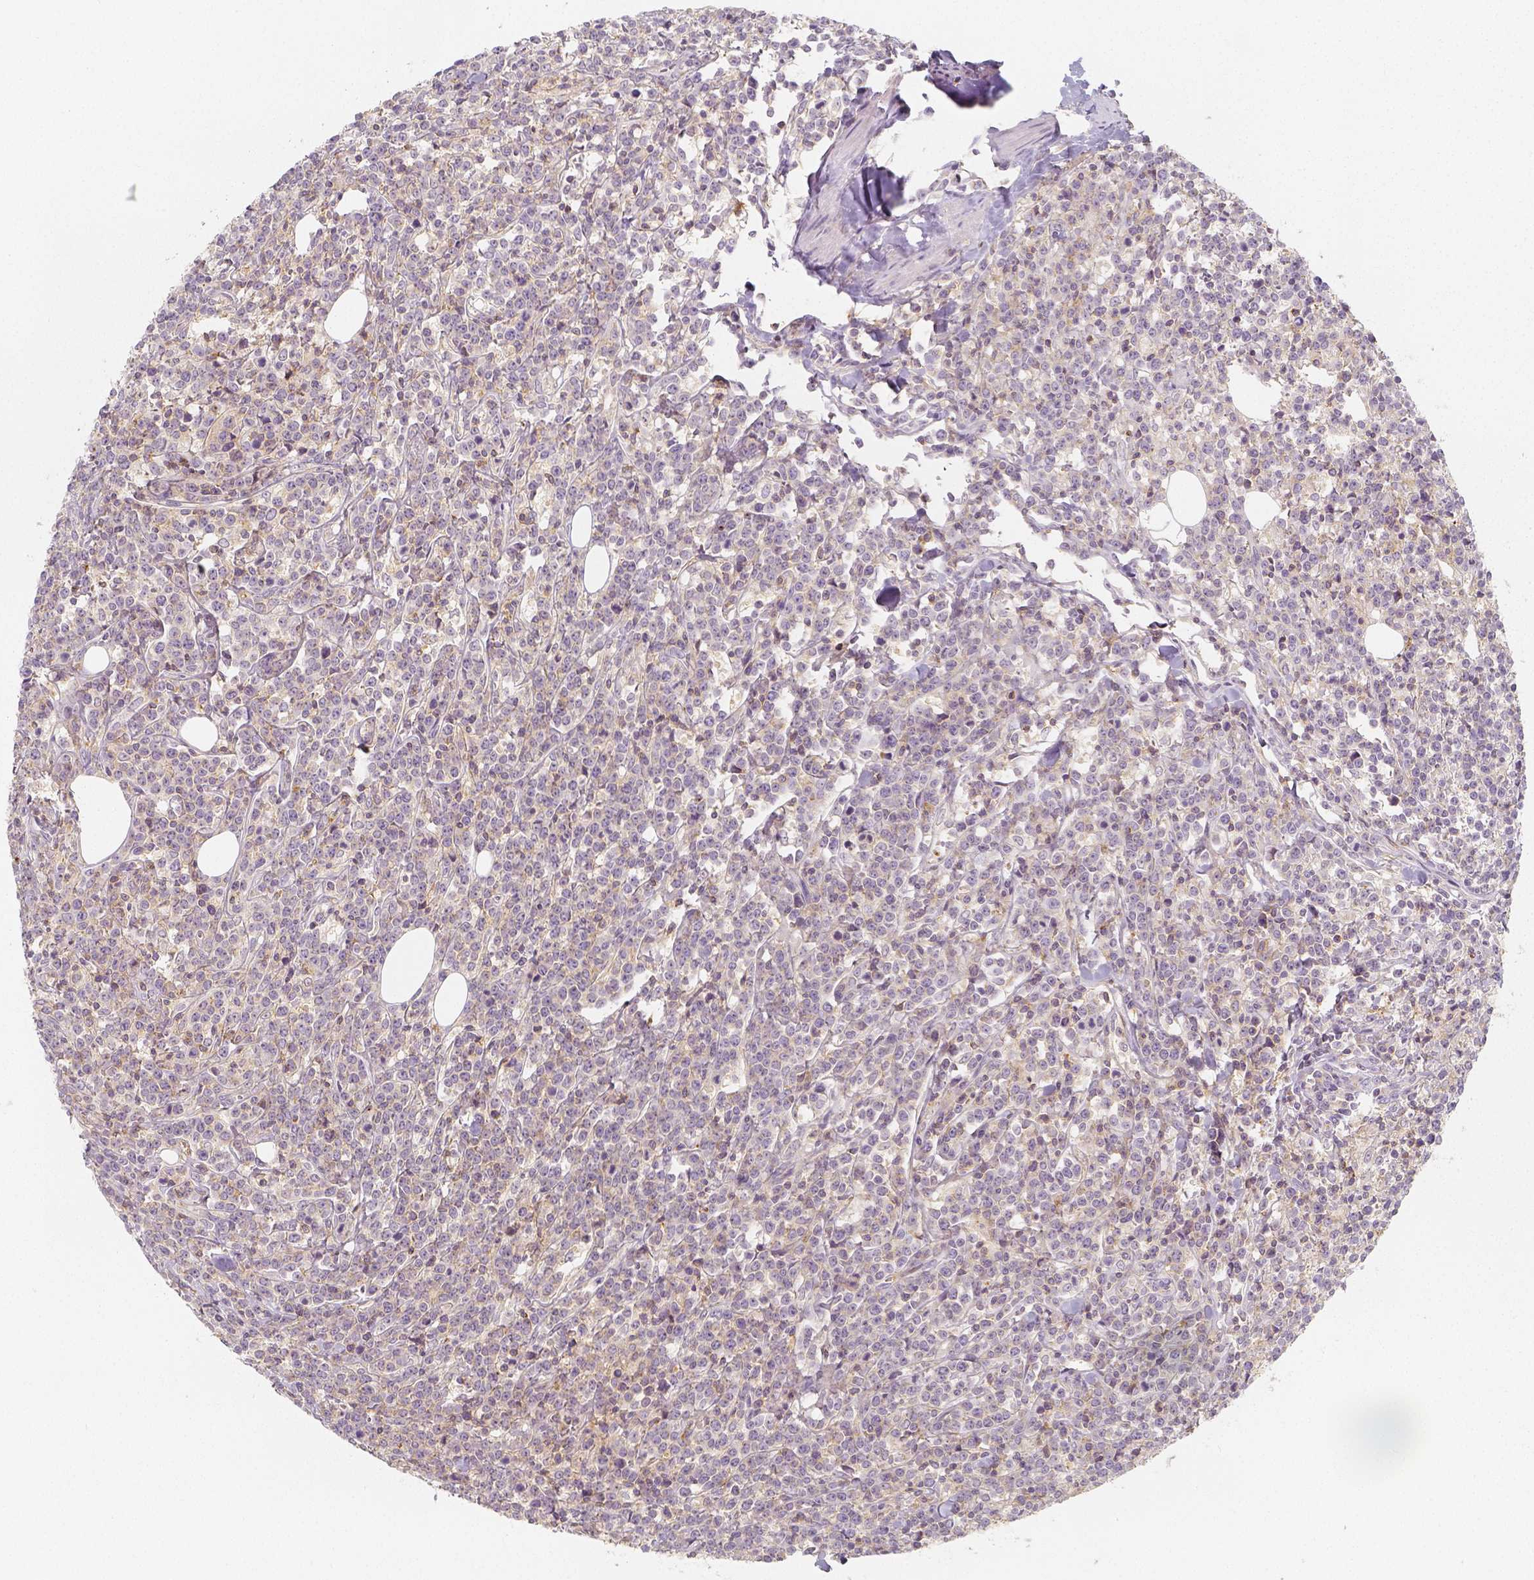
{"staining": {"intensity": "weak", "quantity": ">75%", "location": "cytoplasmic/membranous"}, "tissue": "lymphoma", "cell_type": "Tumor cells", "image_type": "cancer", "snomed": [{"axis": "morphology", "description": "Malignant lymphoma, non-Hodgkin's type, High grade"}, {"axis": "topography", "description": "Small intestine"}], "caption": "Immunohistochemistry staining of high-grade malignant lymphoma, non-Hodgkin's type, which exhibits low levels of weak cytoplasmic/membranous expression in about >75% of tumor cells indicating weak cytoplasmic/membranous protein staining. The staining was performed using DAB (3,3'-diaminobenzidine) (brown) for protein detection and nuclei were counterstained in hematoxylin (blue).", "gene": "PTPRJ", "patient": {"sex": "female", "age": 56}}